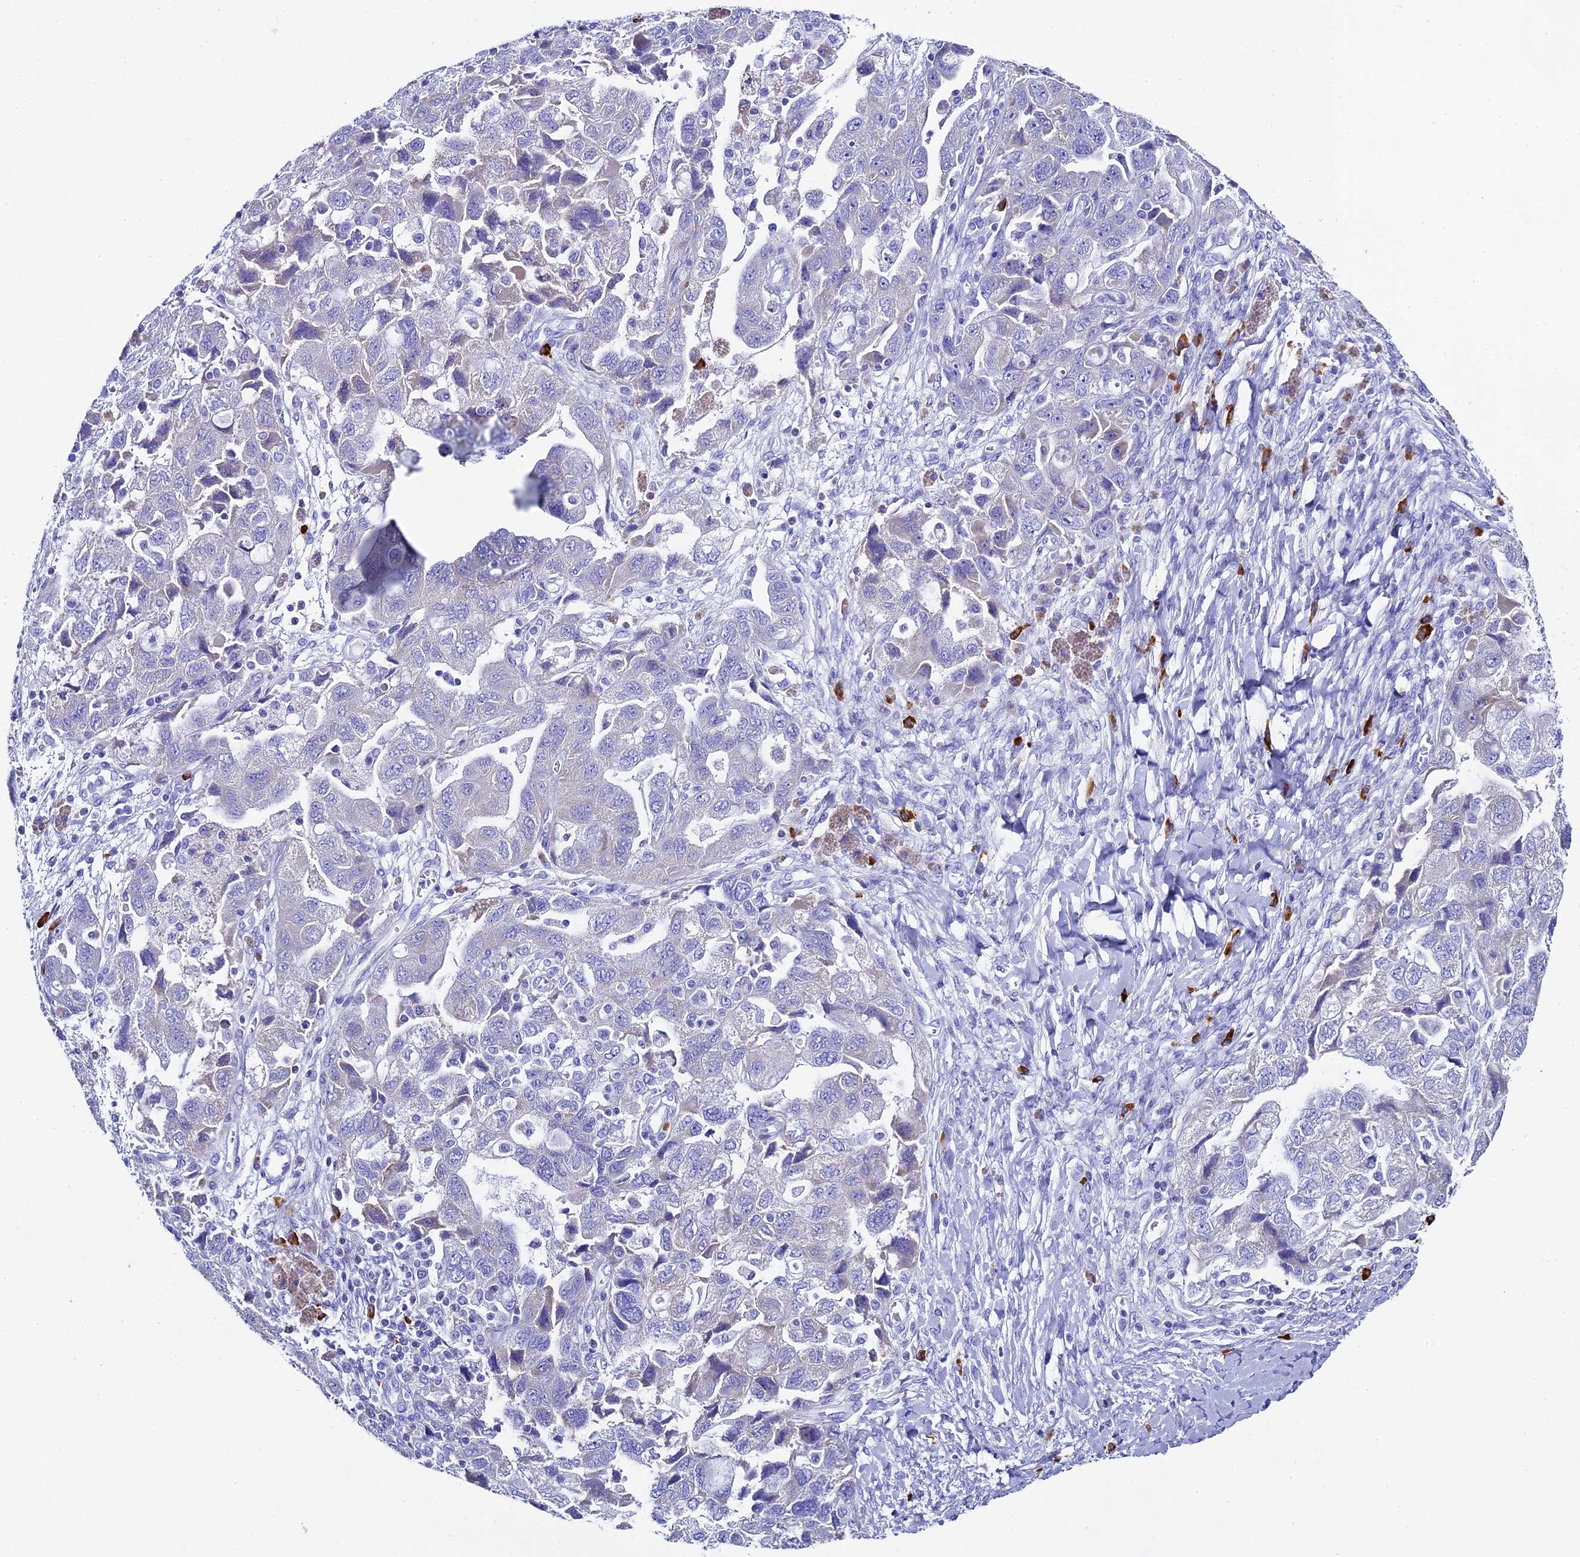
{"staining": {"intensity": "weak", "quantity": "<25%", "location": "cytoplasmic/membranous"}, "tissue": "ovarian cancer", "cell_type": "Tumor cells", "image_type": "cancer", "snomed": [{"axis": "morphology", "description": "Carcinoma, NOS"}, {"axis": "morphology", "description": "Cystadenocarcinoma, serous, NOS"}, {"axis": "topography", "description": "Ovary"}], "caption": "Serous cystadenocarcinoma (ovarian) was stained to show a protein in brown. There is no significant positivity in tumor cells. The staining was performed using DAB to visualize the protein expression in brown, while the nuclei were stained in blue with hematoxylin (Magnification: 20x).", "gene": "FKBP11", "patient": {"sex": "female", "age": 69}}